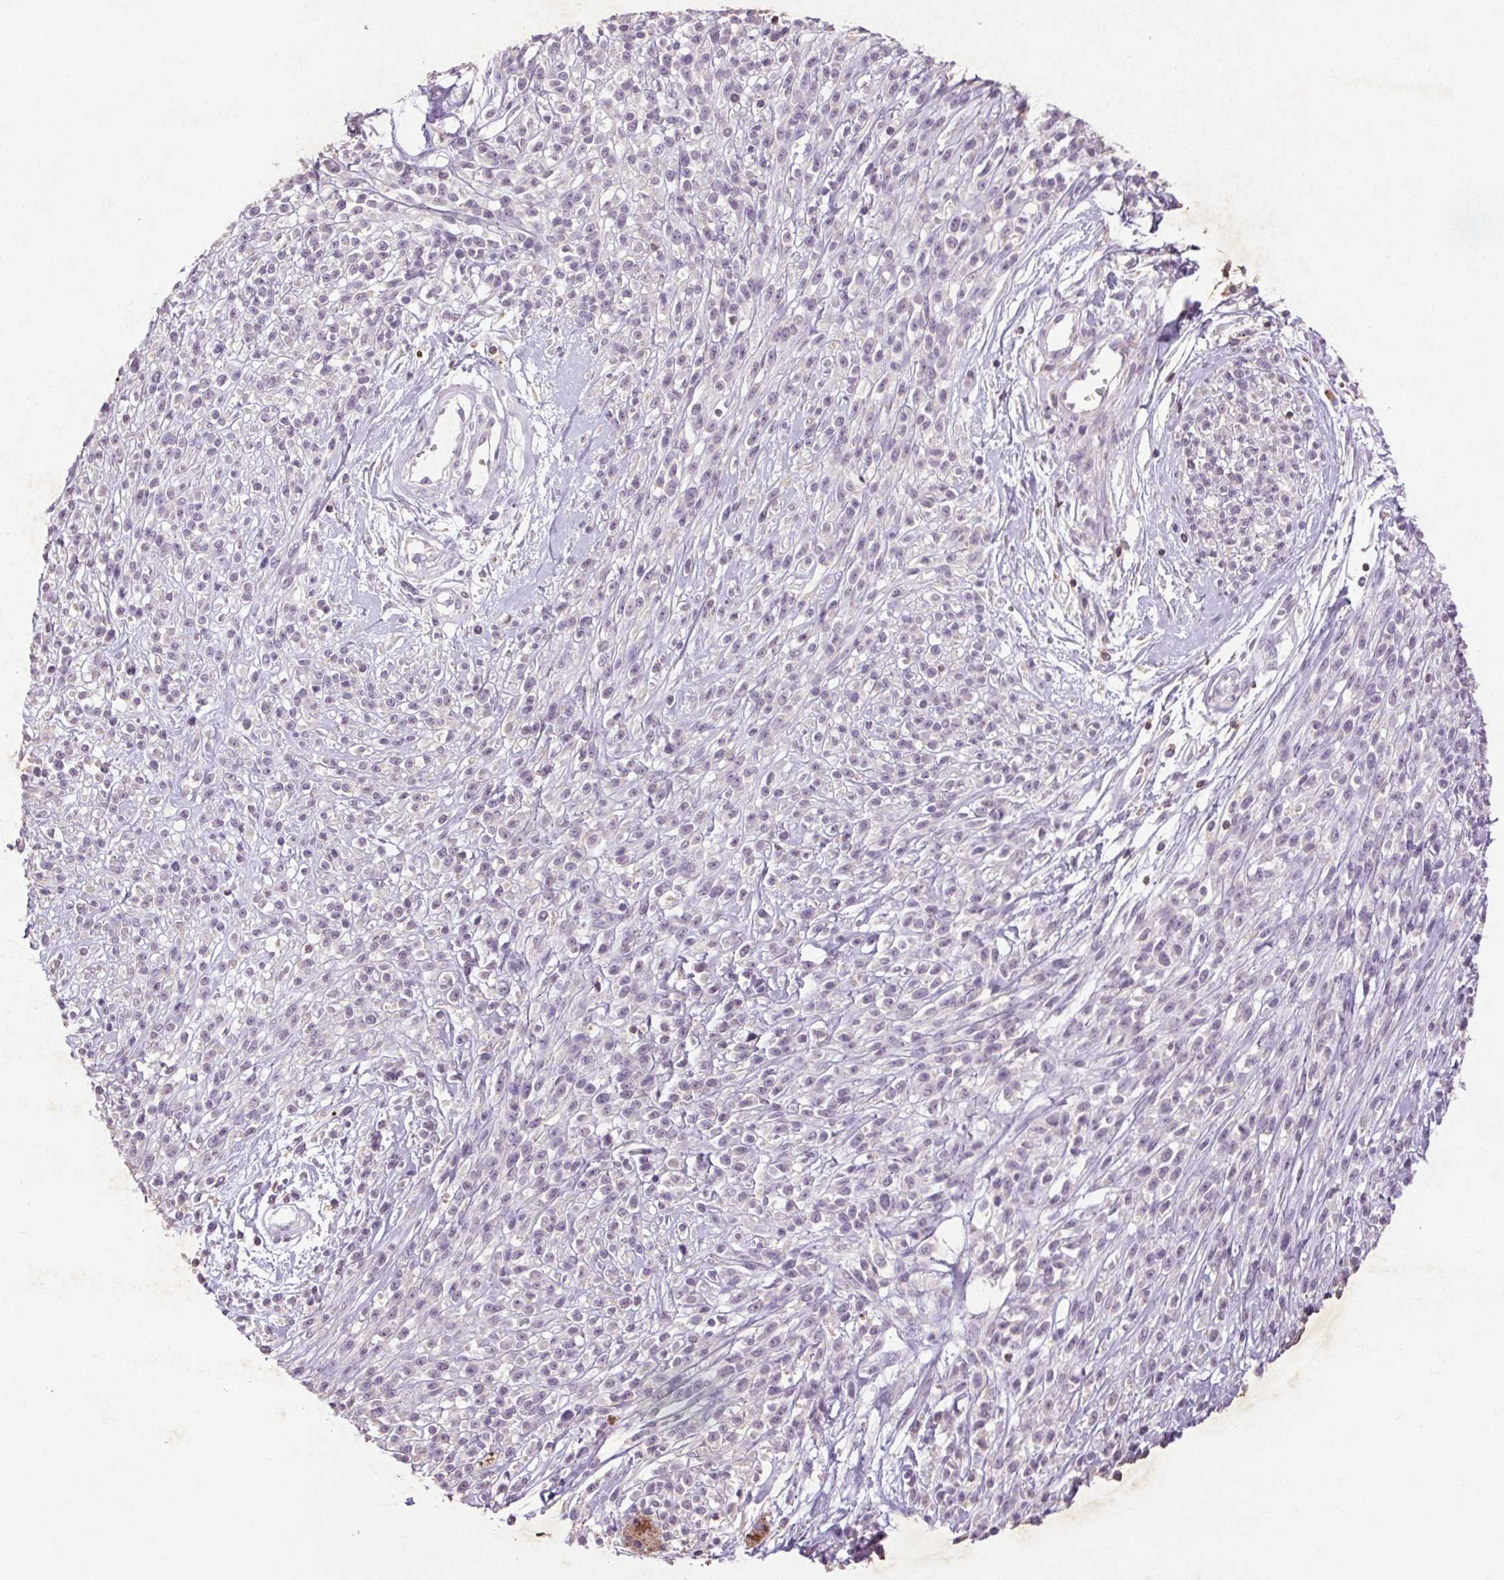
{"staining": {"intensity": "negative", "quantity": "none", "location": "none"}, "tissue": "melanoma", "cell_type": "Tumor cells", "image_type": "cancer", "snomed": [{"axis": "morphology", "description": "Malignant melanoma, NOS"}, {"axis": "topography", "description": "Skin"}, {"axis": "topography", "description": "Skin of trunk"}], "caption": "Immunohistochemical staining of human malignant melanoma reveals no significant expression in tumor cells. (DAB (3,3'-diaminobenzidine) immunohistochemistry visualized using brightfield microscopy, high magnification).", "gene": "FNDC7", "patient": {"sex": "male", "age": 74}}